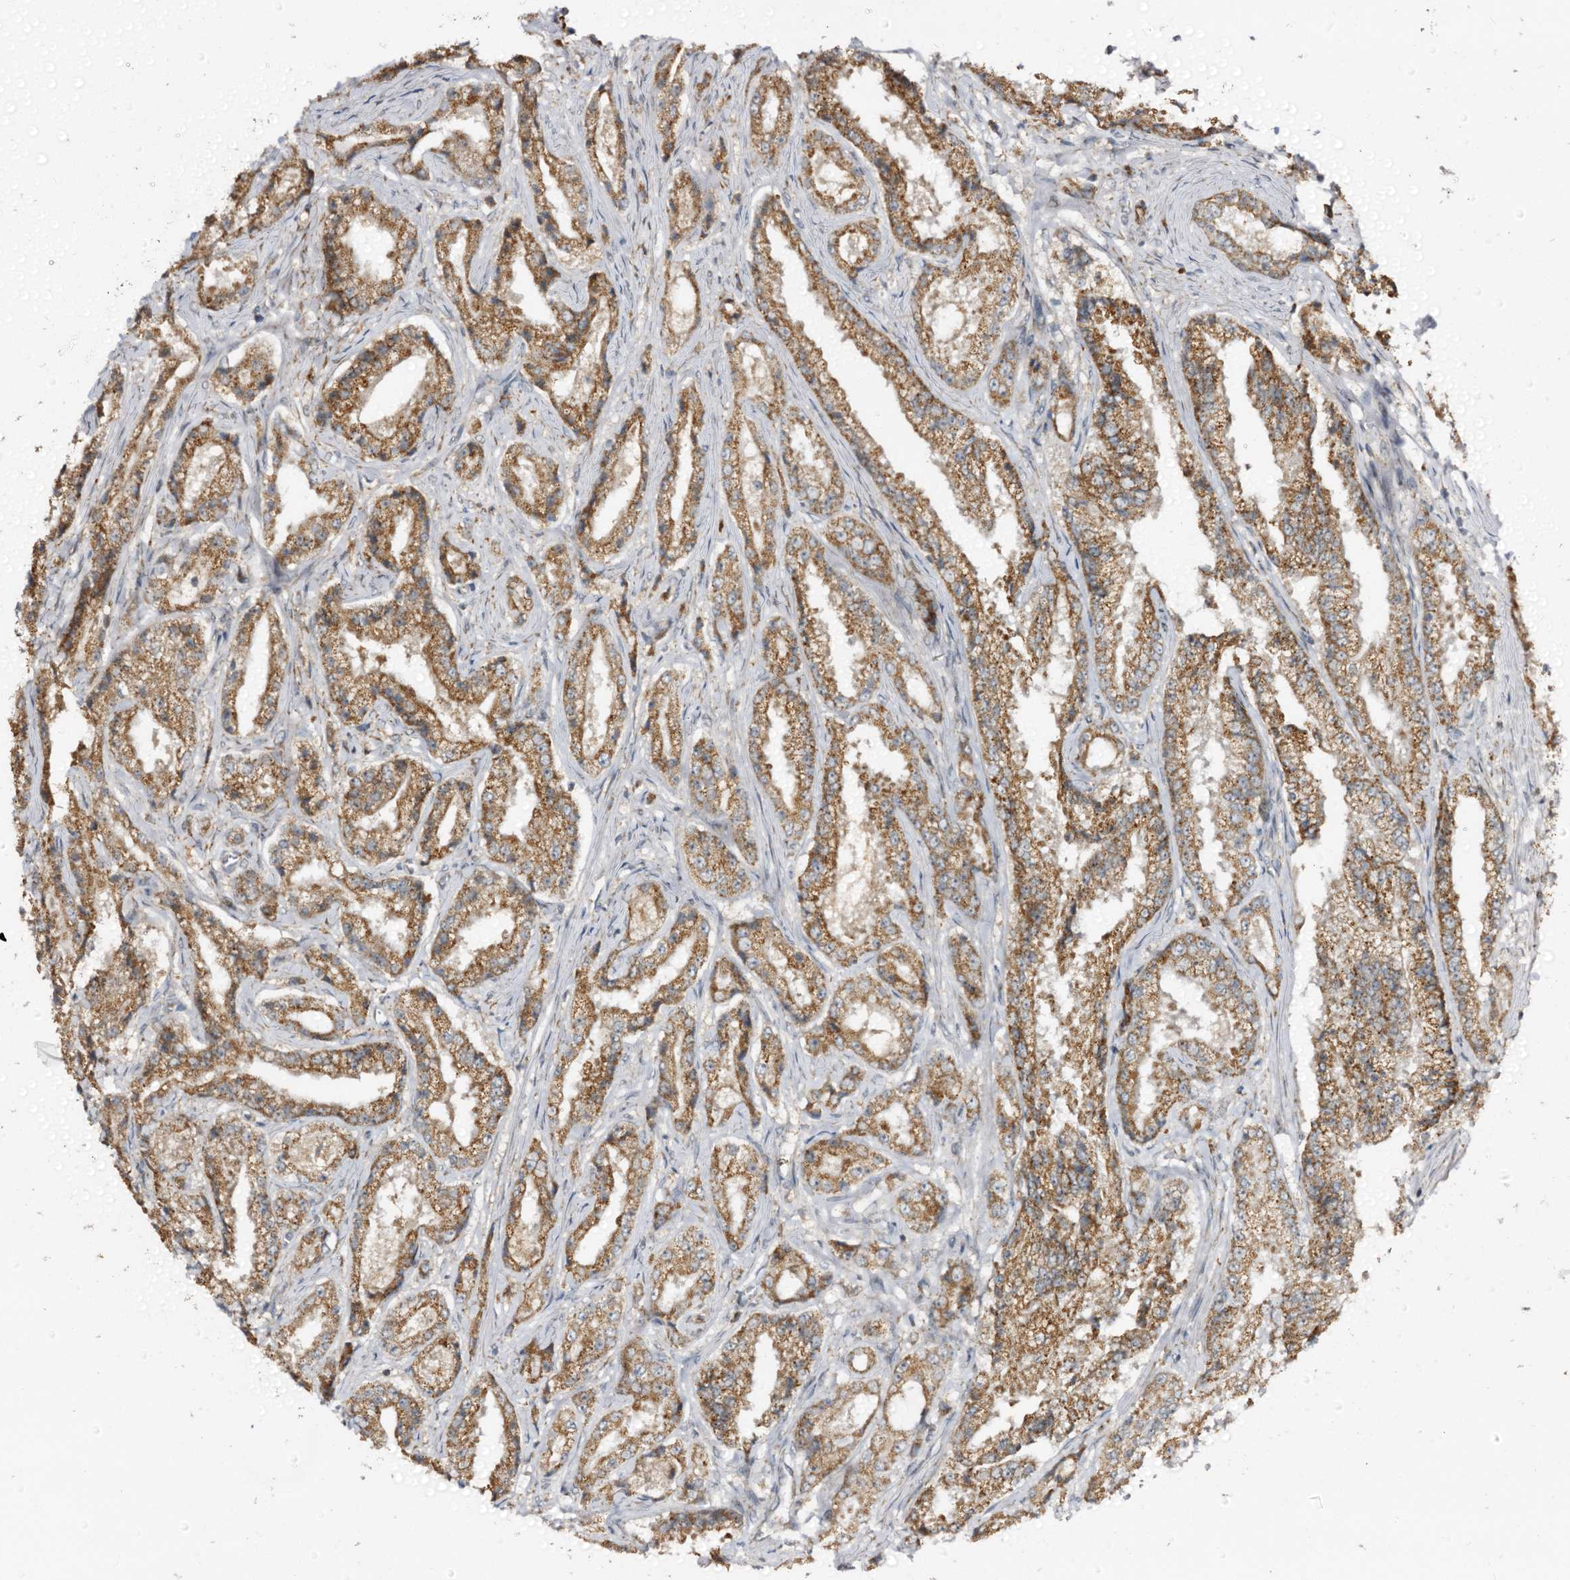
{"staining": {"intensity": "moderate", "quantity": ">75%", "location": "cytoplasmic/membranous"}, "tissue": "prostate cancer", "cell_type": "Tumor cells", "image_type": "cancer", "snomed": [{"axis": "morphology", "description": "Adenocarcinoma, High grade"}, {"axis": "topography", "description": "Prostate"}], "caption": "Brown immunohistochemical staining in adenocarcinoma (high-grade) (prostate) reveals moderate cytoplasmic/membranous positivity in approximately >75% of tumor cells. (DAB = brown stain, brightfield microscopy at high magnification).", "gene": "CBR4", "patient": {"sex": "male", "age": 72}}